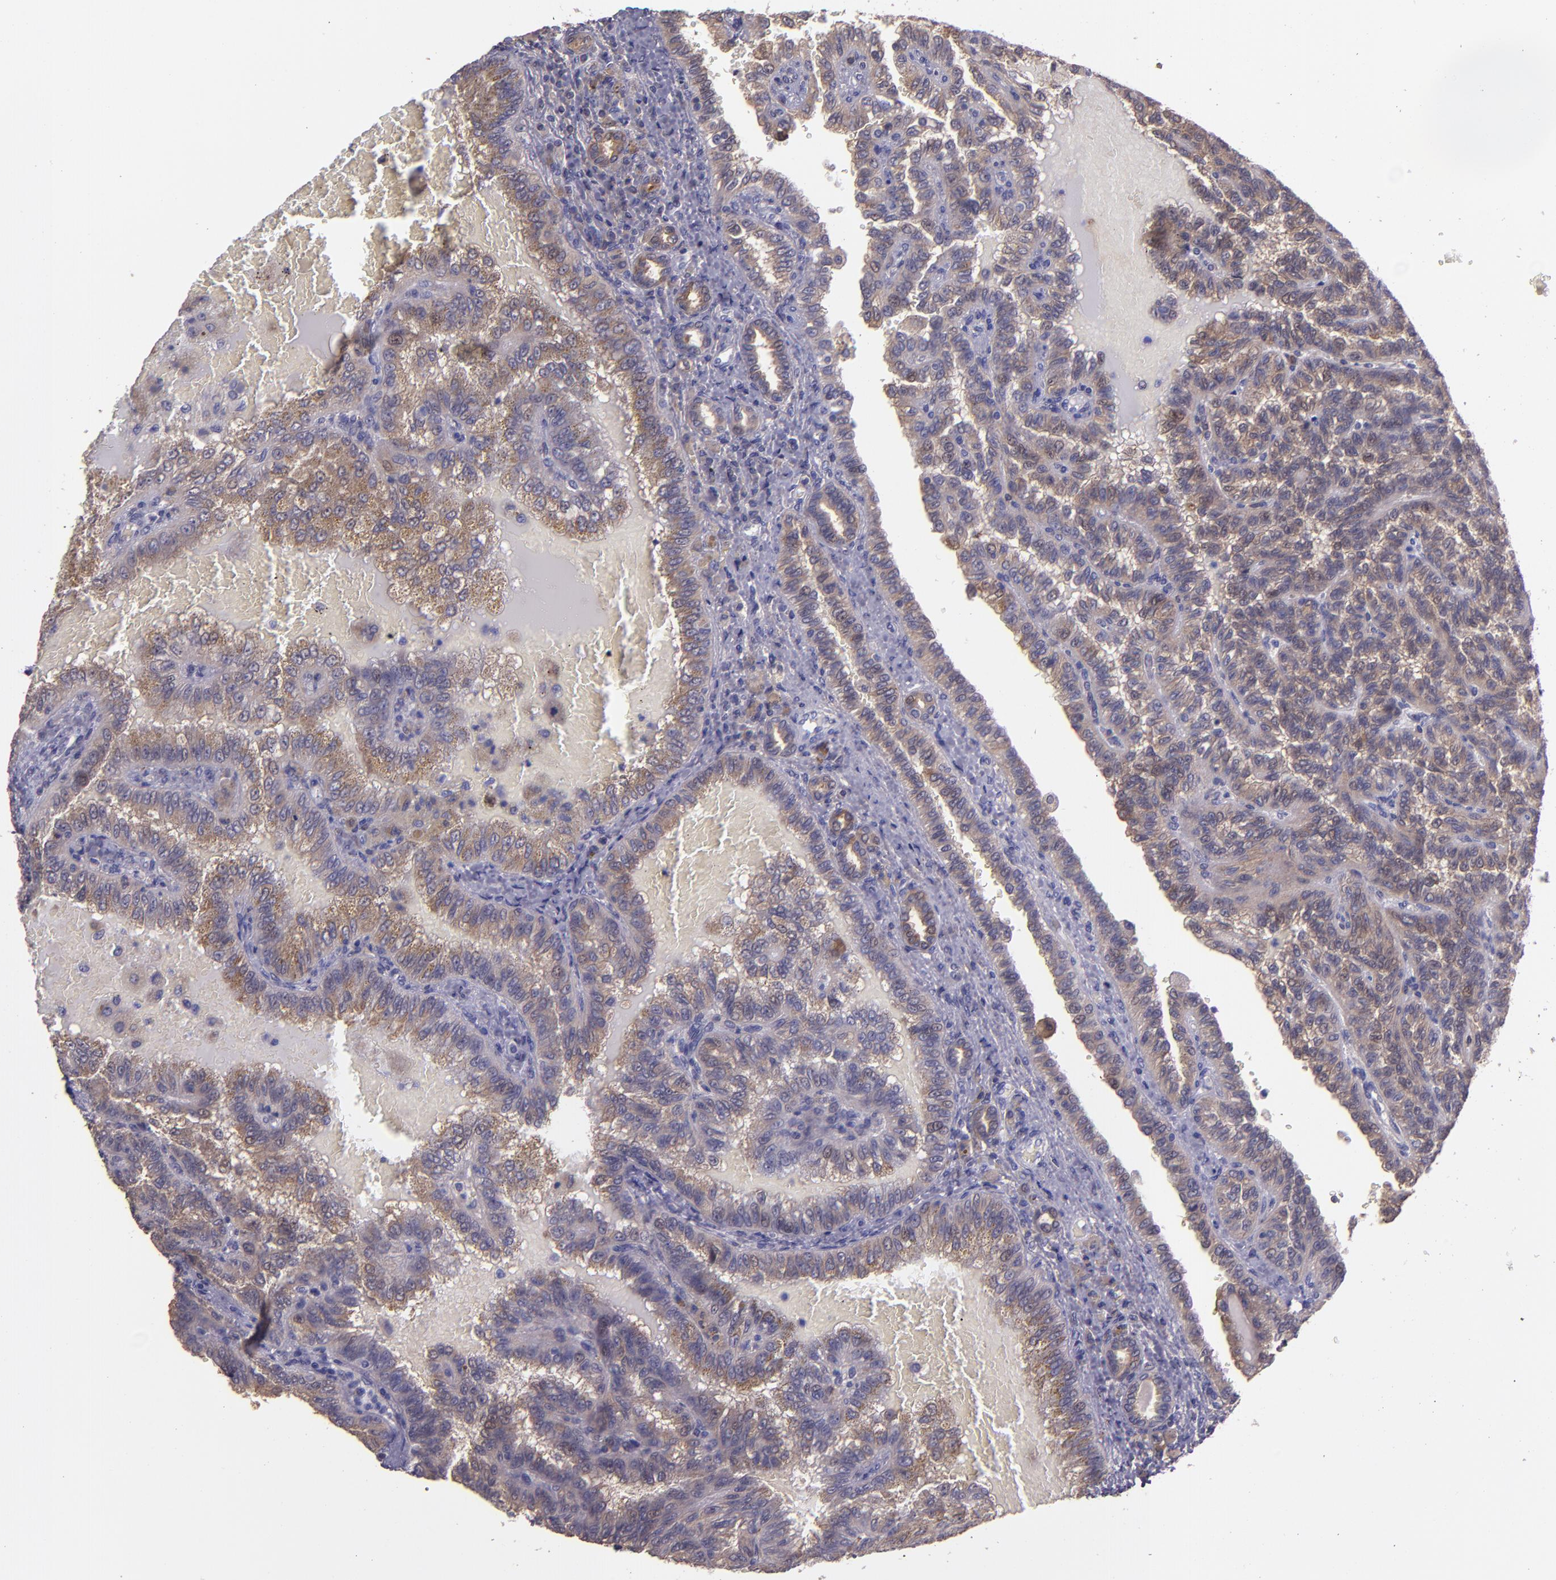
{"staining": {"intensity": "weak", "quantity": ">75%", "location": "cytoplasmic/membranous"}, "tissue": "renal cancer", "cell_type": "Tumor cells", "image_type": "cancer", "snomed": [{"axis": "morphology", "description": "Inflammation, NOS"}, {"axis": "morphology", "description": "Adenocarcinoma, NOS"}, {"axis": "topography", "description": "Kidney"}], "caption": "A photomicrograph of human renal cancer stained for a protein shows weak cytoplasmic/membranous brown staining in tumor cells. (brown staining indicates protein expression, while blue staining denotes nuclei).", "gene": "PAPPA", "patient": {"sex": "male", "age": 68}}